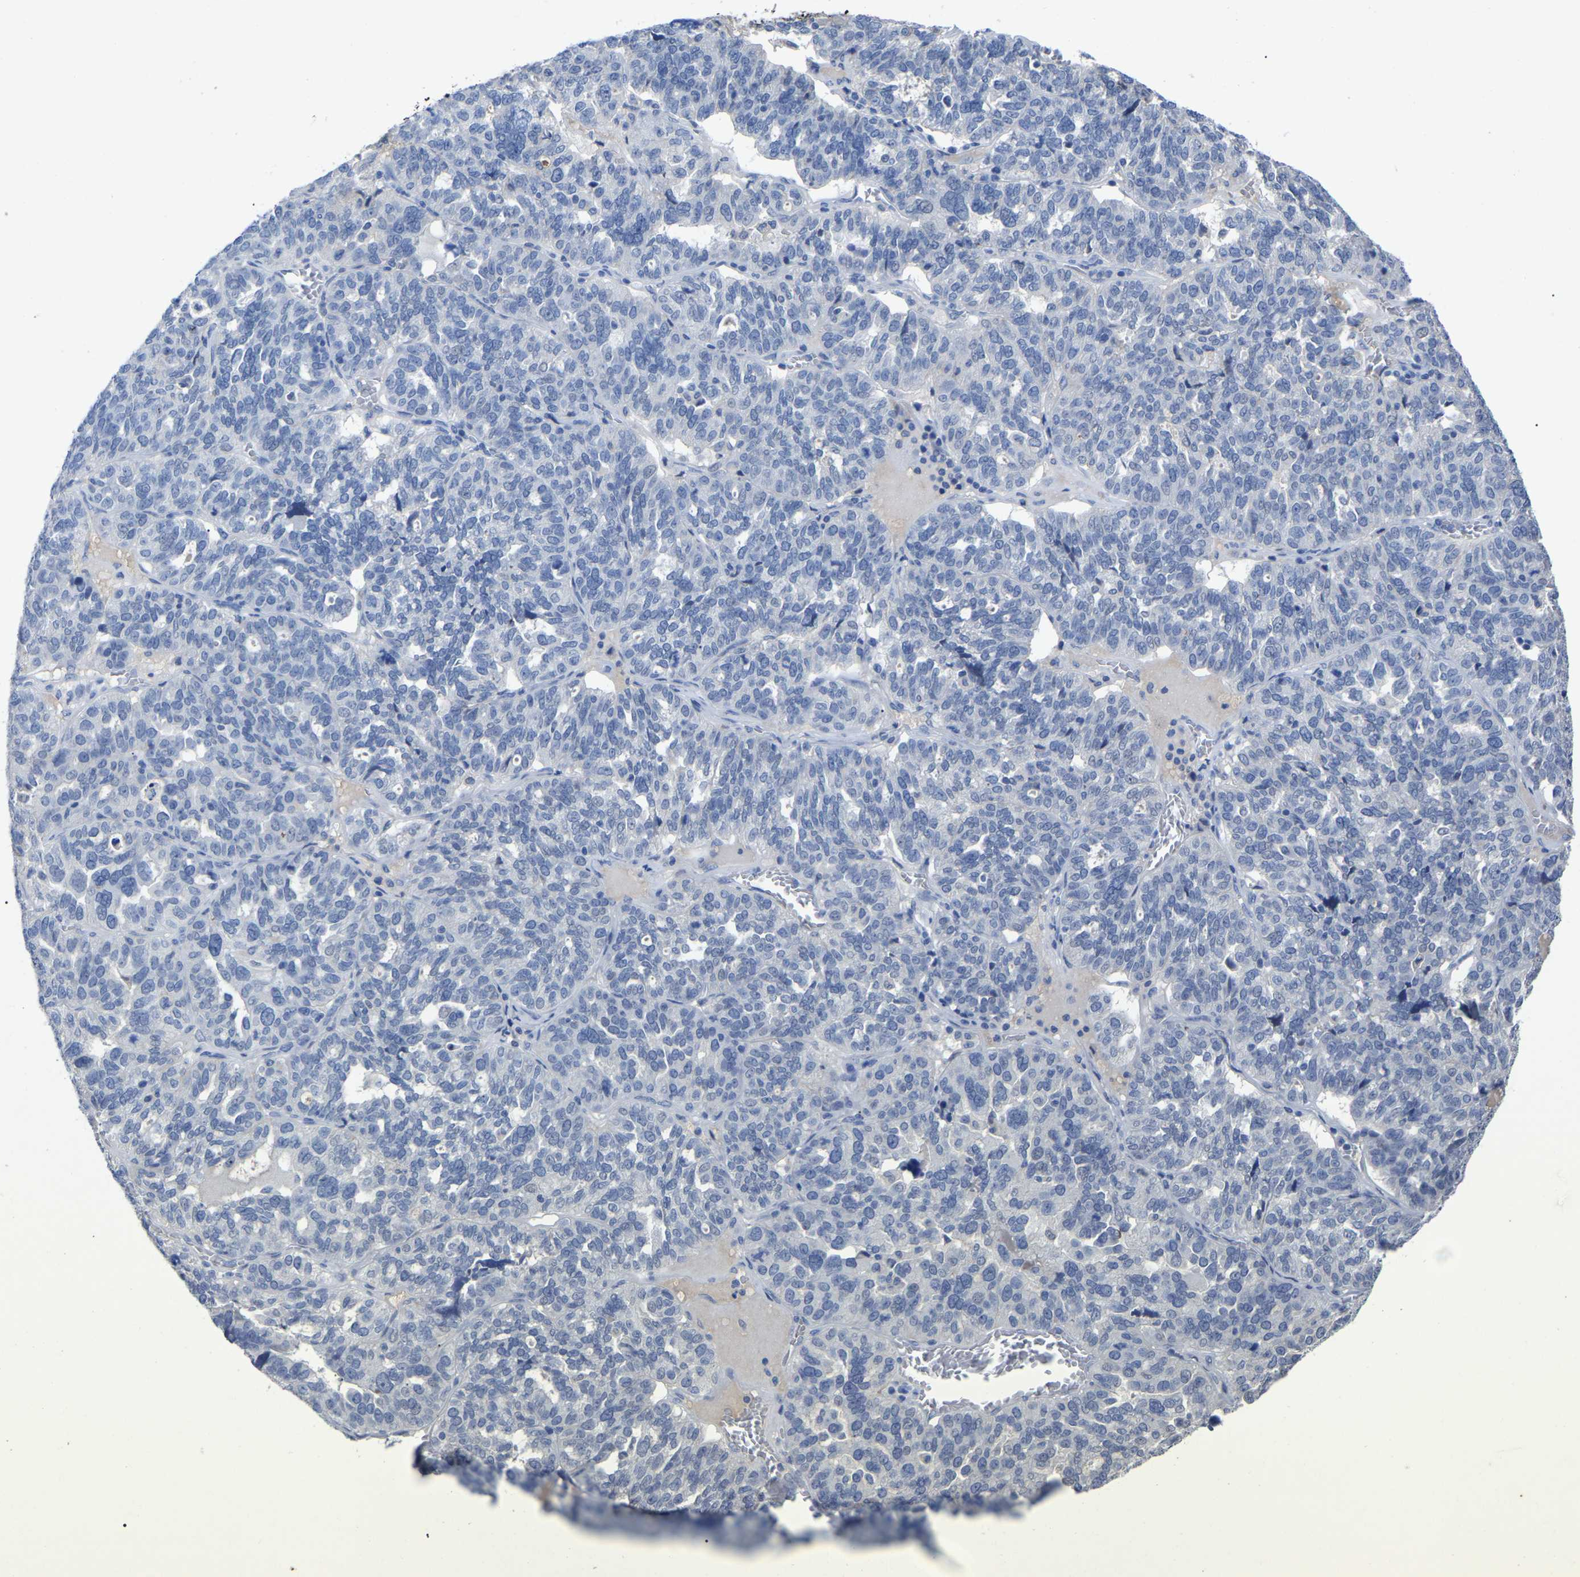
{"staining": {"intensity": "negative", "quantity": "none", "location": "none"}, "tissue": "ovarian cancer", "cell_type": "Tumor cells", "image_type": "cancer", "snomed": [{"axis": "morphology", "description": "Cystadenocarcinoma, serous, NOS"}, {"axis": "topography", "description": "Ovary"}], "caption": "The immunohistochemistry (IHC) micrograph has no significant expression in tumor cells of ovarian cancer tissue.", "gene": "SMPD2", "patient": {"sex": "female", "age": 59}}